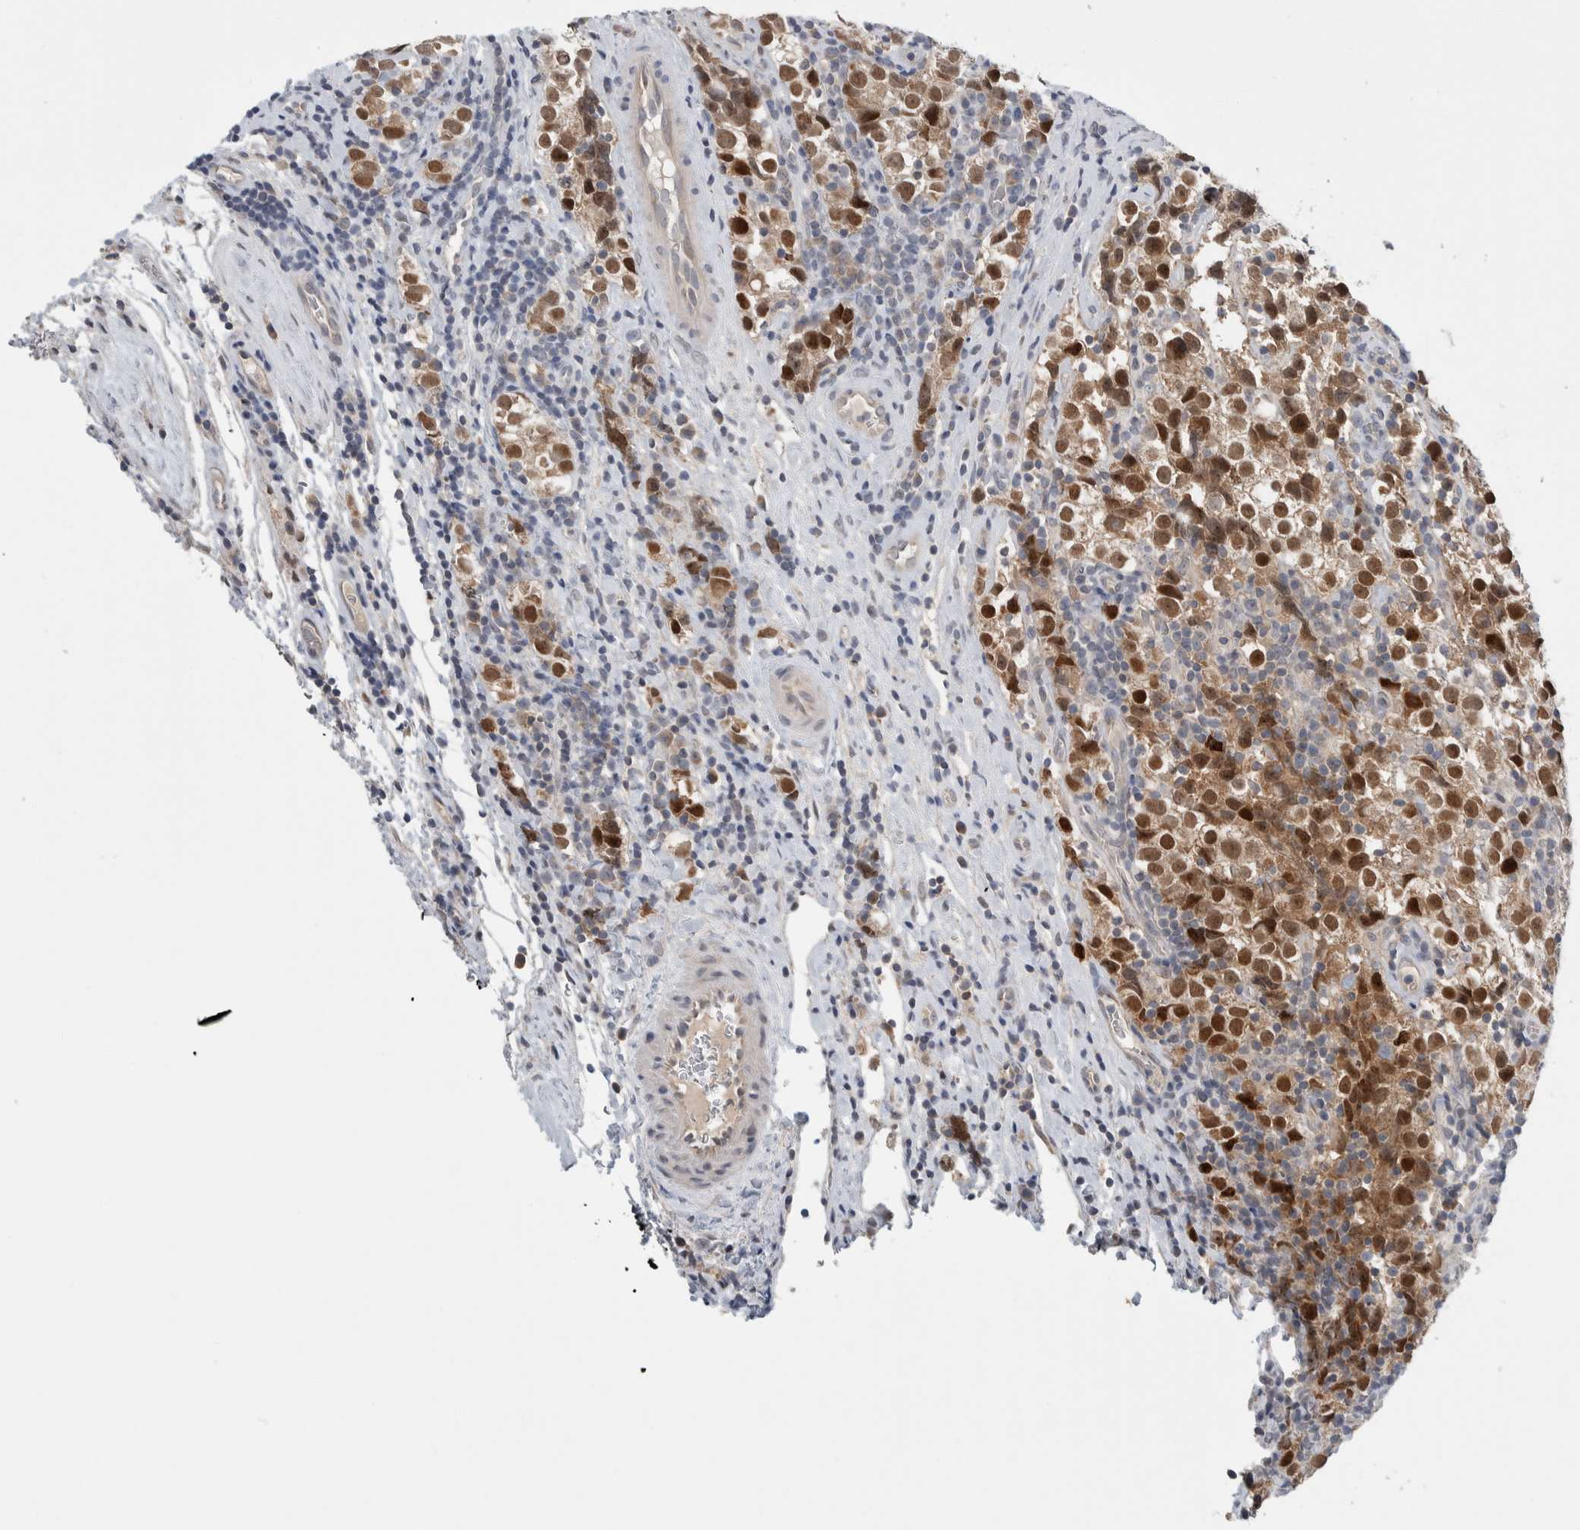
{"staining": {"intensity": "strong", "quantity": ">75%", "location": "cytoplasmic/membranous,nuclear"}, "tissue": "testis cancer", "cell_type": "Tumor cells", "image_type": "cancer", "snomed": [{"axis": "morphology", "description": "Normal tissue, NOS"}, {"axis": "morphology", "description": "Seminoma, NOS"}, {"axis": "topography", "description": "Testis"}], "caption": "Human seminoma (testis) stained with a protein marker reveals strong staining in tumor cells.", "gene": "SHPK", "patient": {"sex": "male", "age": 43}}